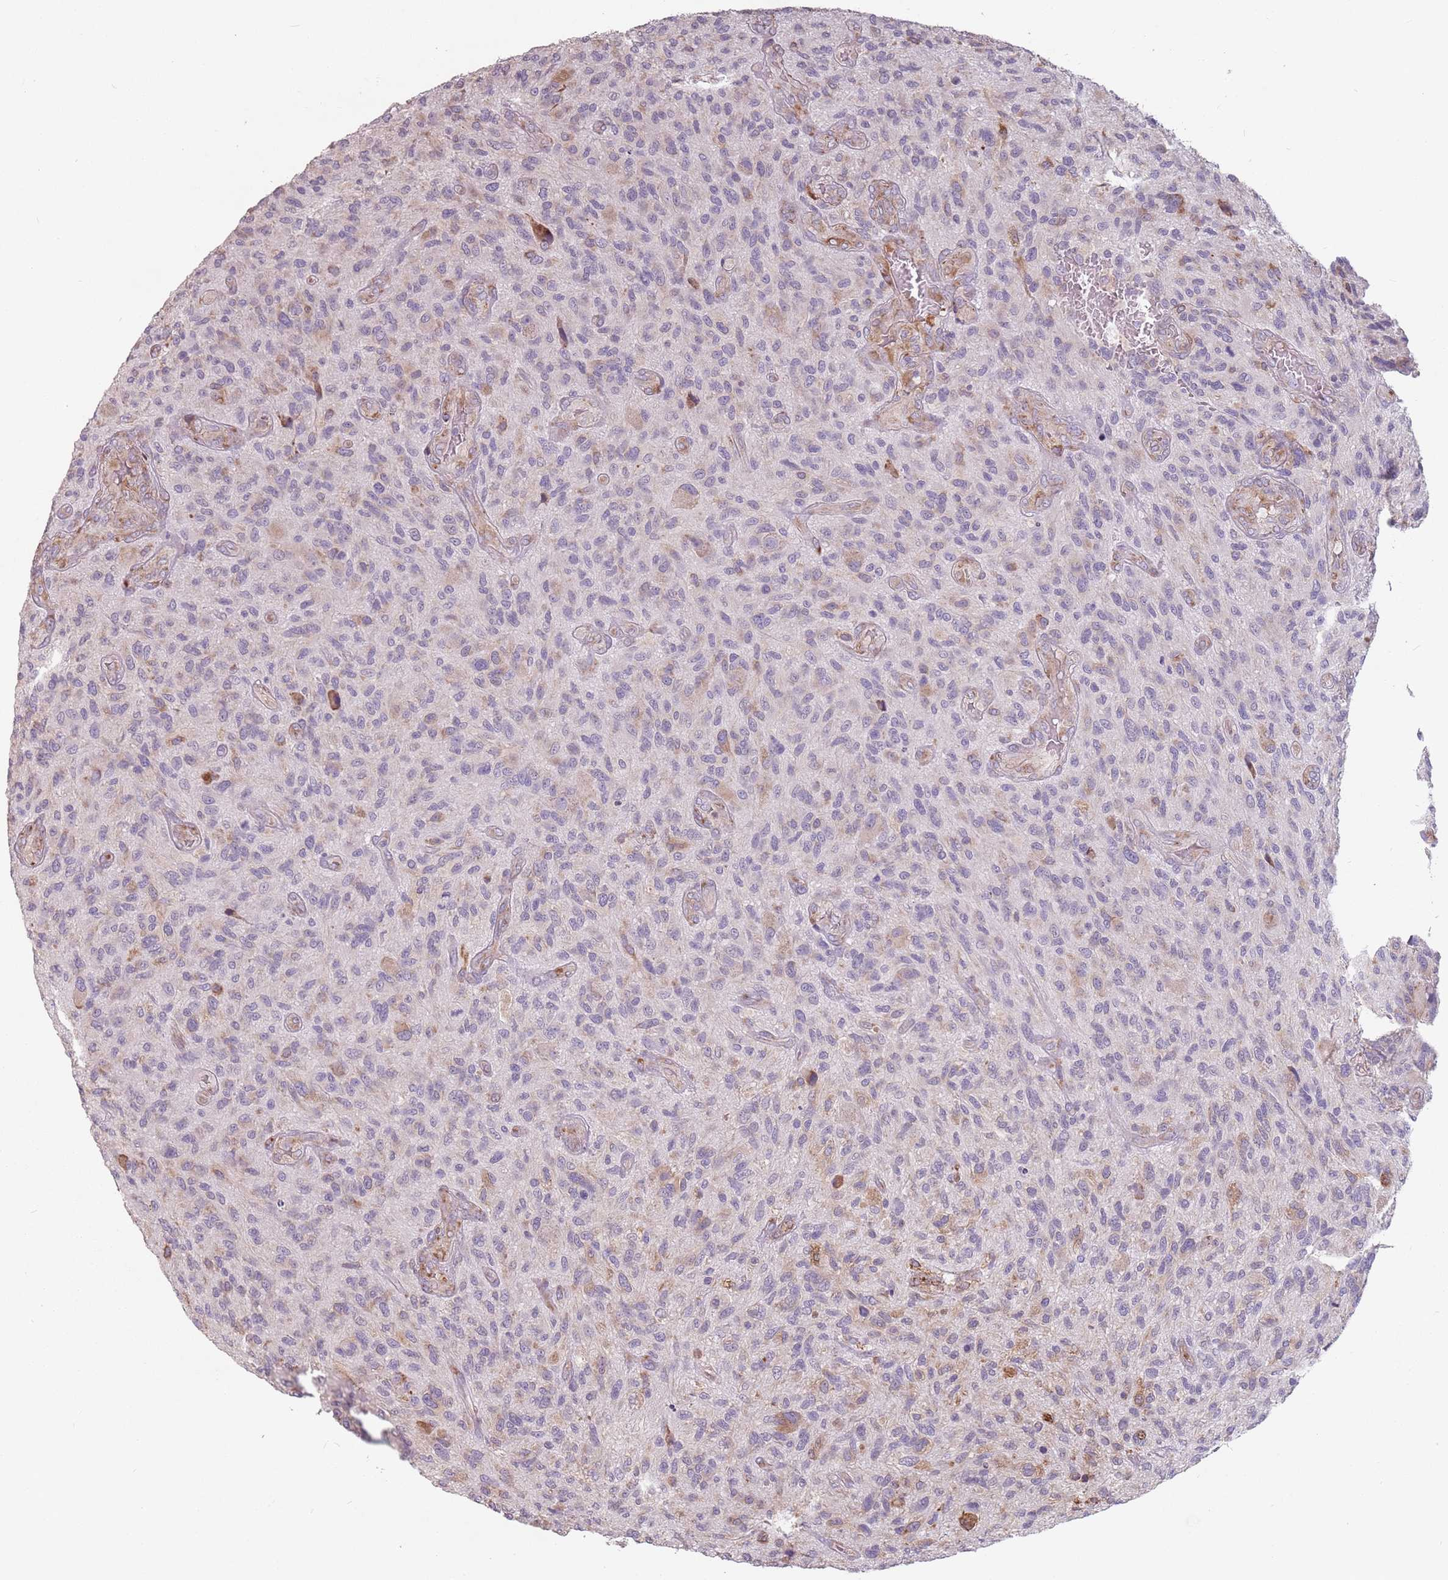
{"staining": {"intensity": "negative", "quantity": "none", "location": "none"}, "tissue": "glioma", "cell_type": "Tumor cells", "image_type": "cancer", "snomed": [{"axis": "morphology", "description": "Glioma, malignant, High grade"}, {"axis": "topography", "description": "Brain"}], "caption": "This is a image of IHC staining of malignant glioma (high-grade), which shows no expression in tumor cells.", "gene": "RPS9", "patient": {"sex": "male", "age": 47}}